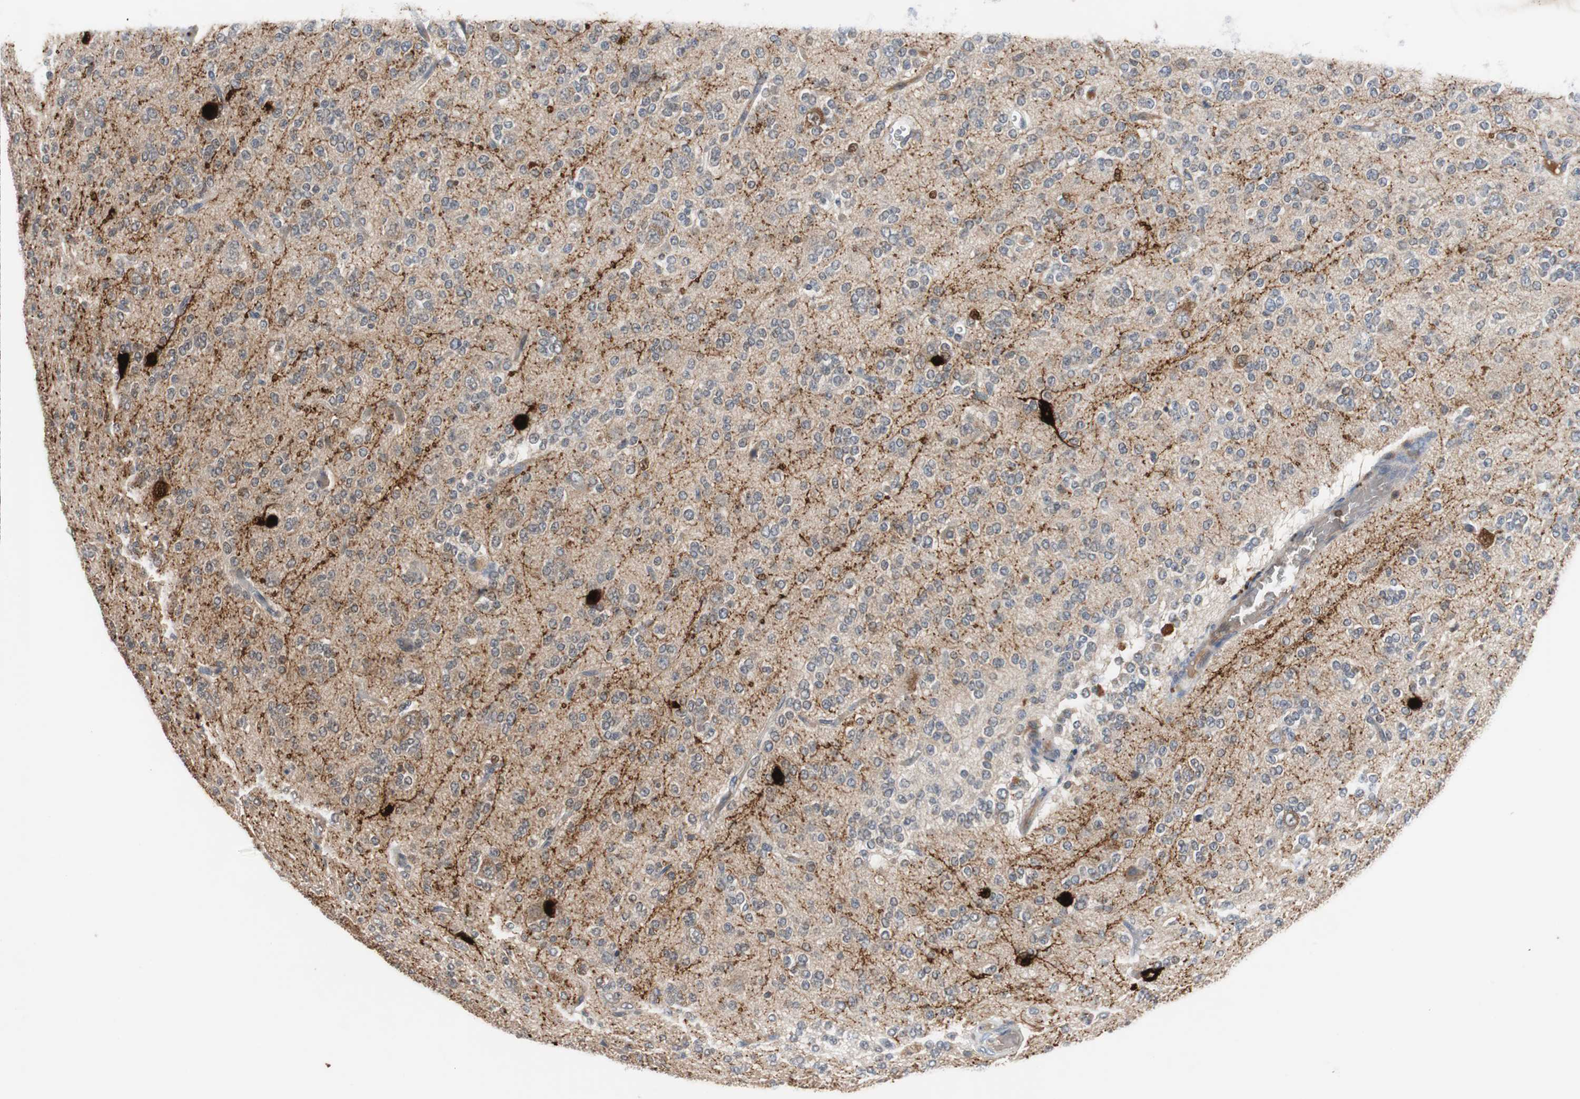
{"staining": {"intensity": "moderate", "quantity": "25%-75%", "location": "cytoplasmic/membranous"}, "tissue": "glioma", "cell_type": "Tumor cells", "image_type": "cancer", "snomed": [{"axis": "morphology", "description": "Glioma, malignant, Low grade"}, {"axis": "topography", "description": "Brain"}], "caption": "Human malignant glioma (low-grade) stained with a brown dye demonstrates moderate cytoplasmic/membranous positive expression in approximately 25%-75% of tumor cells.", "gene": "CALB2", "patient": {"sex": "male", "age": 38}}